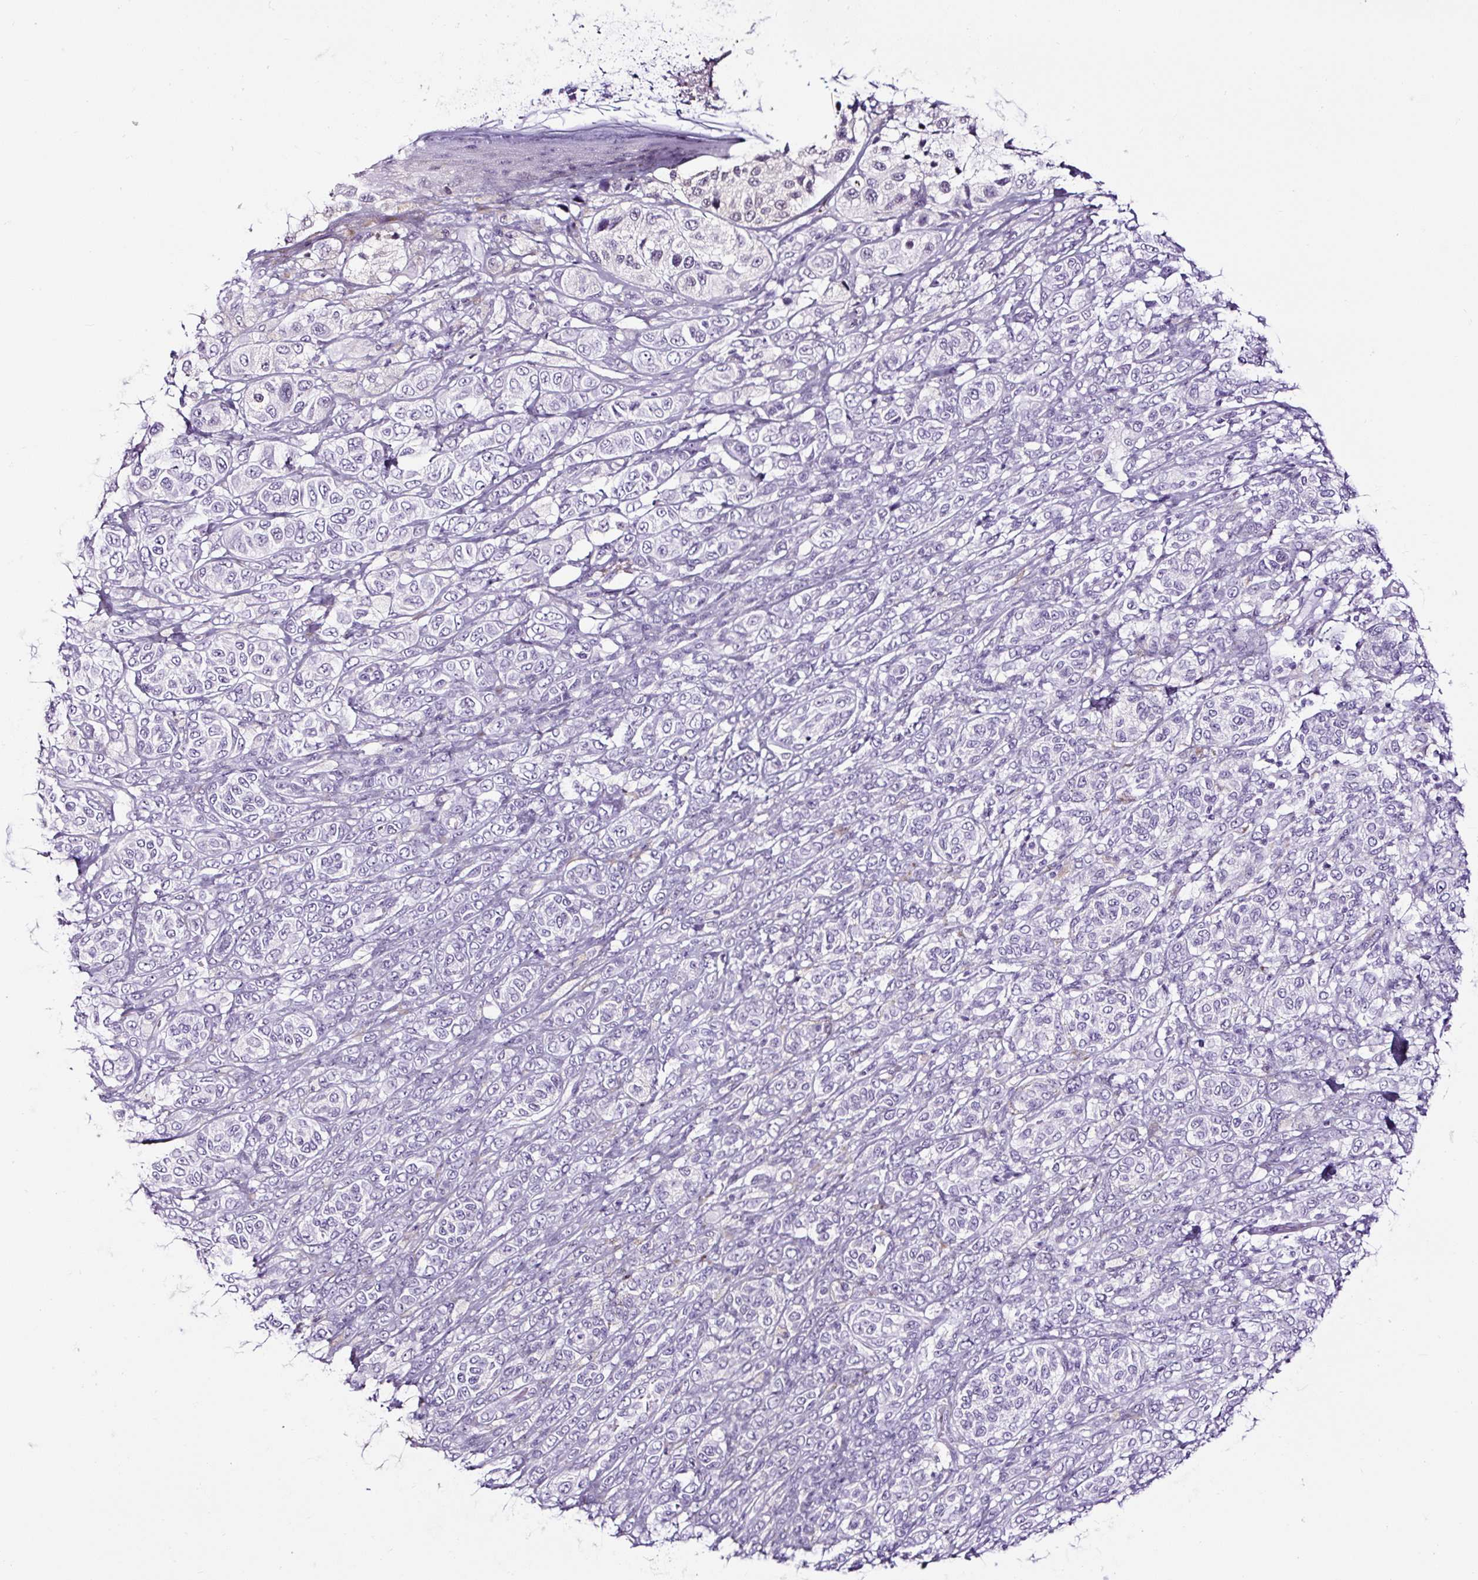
{"staining": {"intensity": "negative", "quantity": "none", "location": "none"}, "tissue": "melanoma", "cell_type": "Tumor cells", "image_type": "cancer", "snomed": [{"axis": "morphology", "description": "Malignant melanoma, NOS"}, {"axis": "topography", "description": "Skin"}], "caption": "Tumor cells show no significant expression in malignant melanoma.", "gene": "NPHS2", "patient": {"sex": "male", "age": 42}}